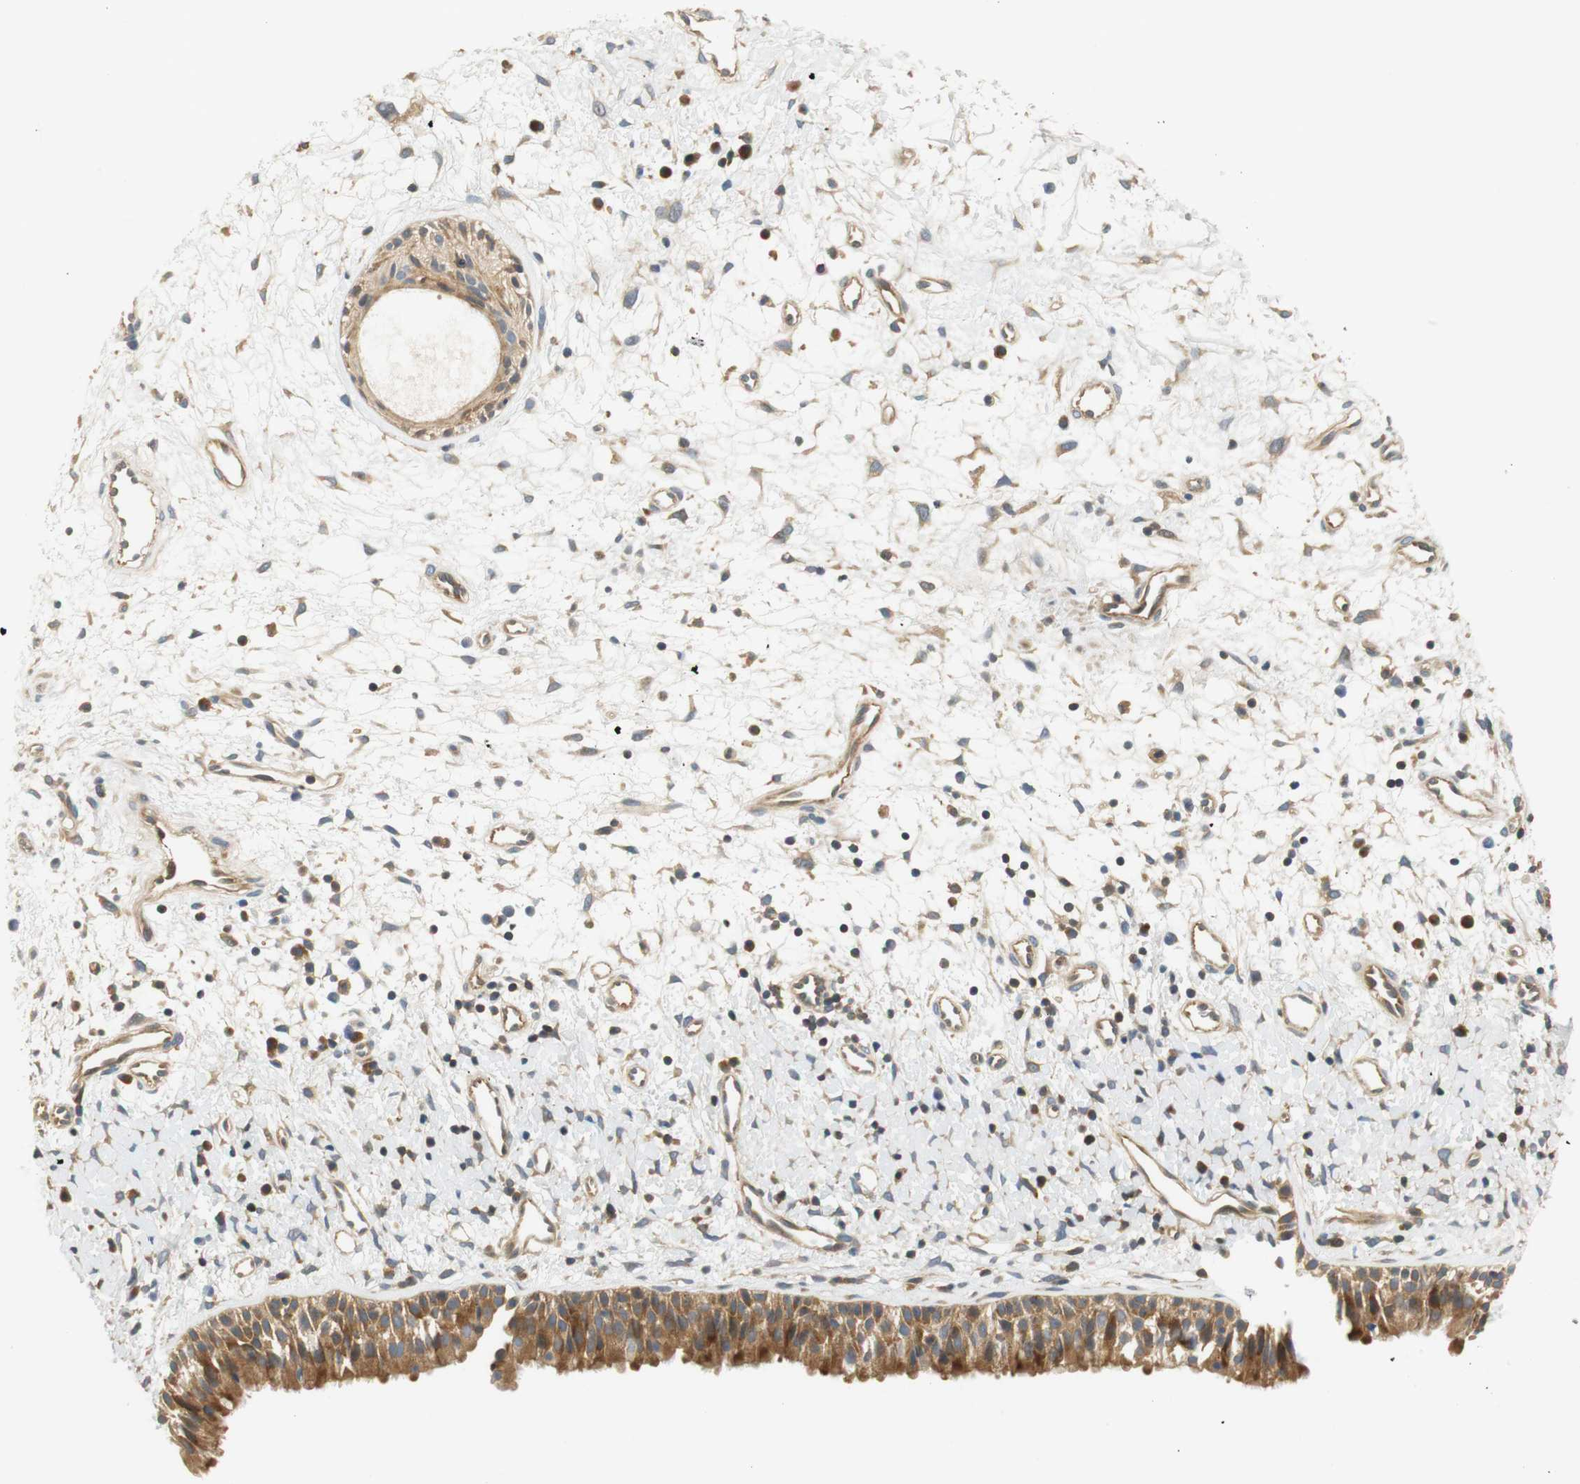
{"staining": {"intensity": "moderate", "quantity": ">75%", "location": "cytoplasmic/membranous"}, "tissue": "nasopharynx", "cell_type": "Respiratory epithelial cells", "image_type": "normal", "snomed": [{"axis": "morphology", "description": "Normal tissue, NOS"}, {"axis": "topography", "description": "Nasopharynx"}], "caption": "Protein staining demonstrates moderate cytoplasmic/membranous positivity in about >75% of respiratory epithelial cells in normal nasopharynx.", "gene": "SH3GLB1", "patient": {"sex": "male", "age": 22}}